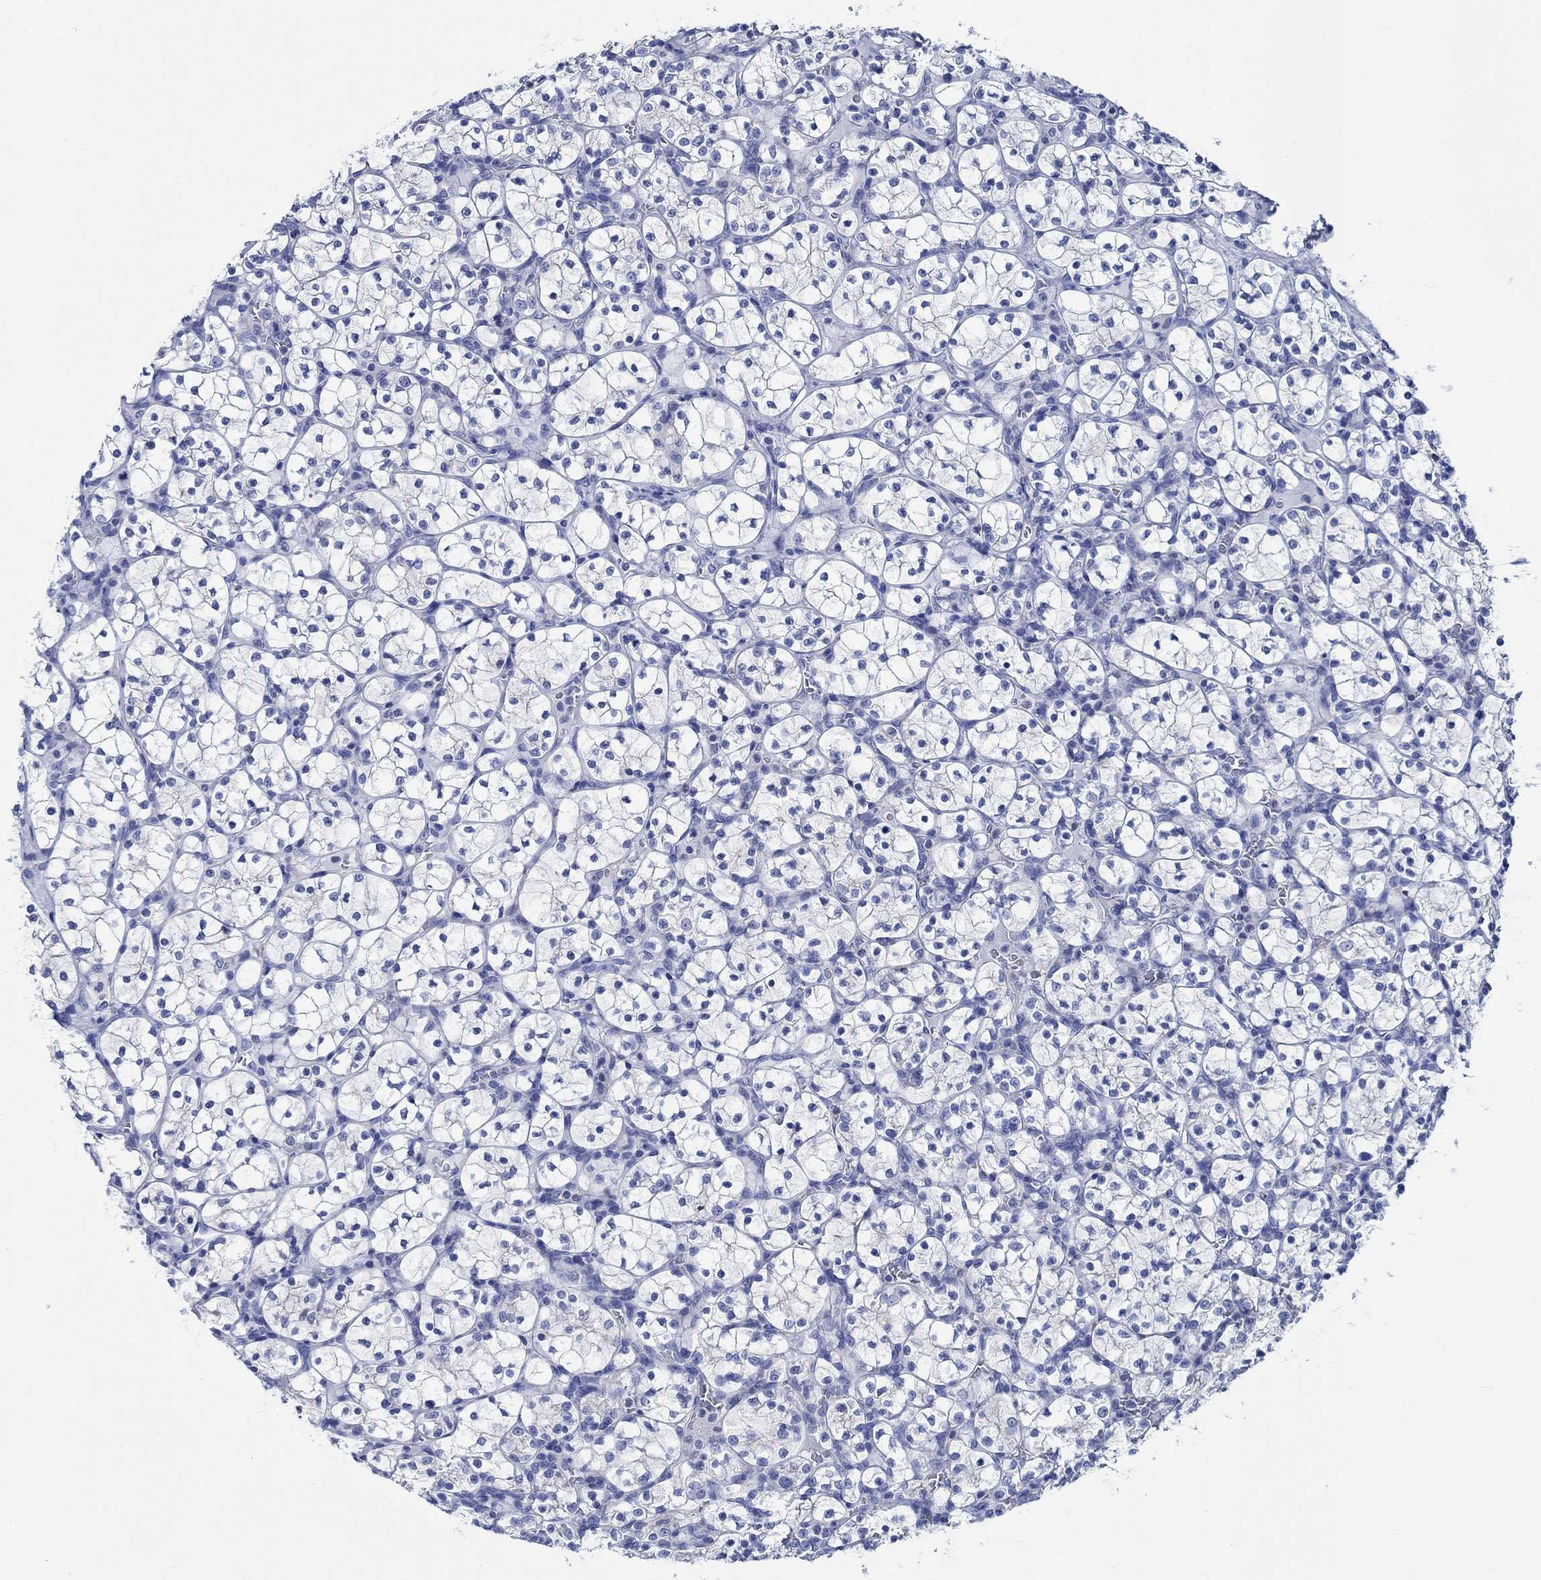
{"staining": {"intensity": "negative", "quantity": "none", "location": "none"}, "tissue": "renal cancer", "cell_type": "Tumor cells", "image_type": "cancer", "snomed": [{"axis": "morphology", "description": "Adenocarcinoma, NOS"}, {"axis": "topography", "description": "Kidney"}], "caption": "Immunohistochemistry photomicrograph of neoplastic tissue: human adenocarcinoma (renal) stained with DAB (3,3'-diaminobenzidine) shows no significant protein positivity in tumor cells.", "gene": "PTPRN2", "patient": {"sex": "female", "age": 89}}